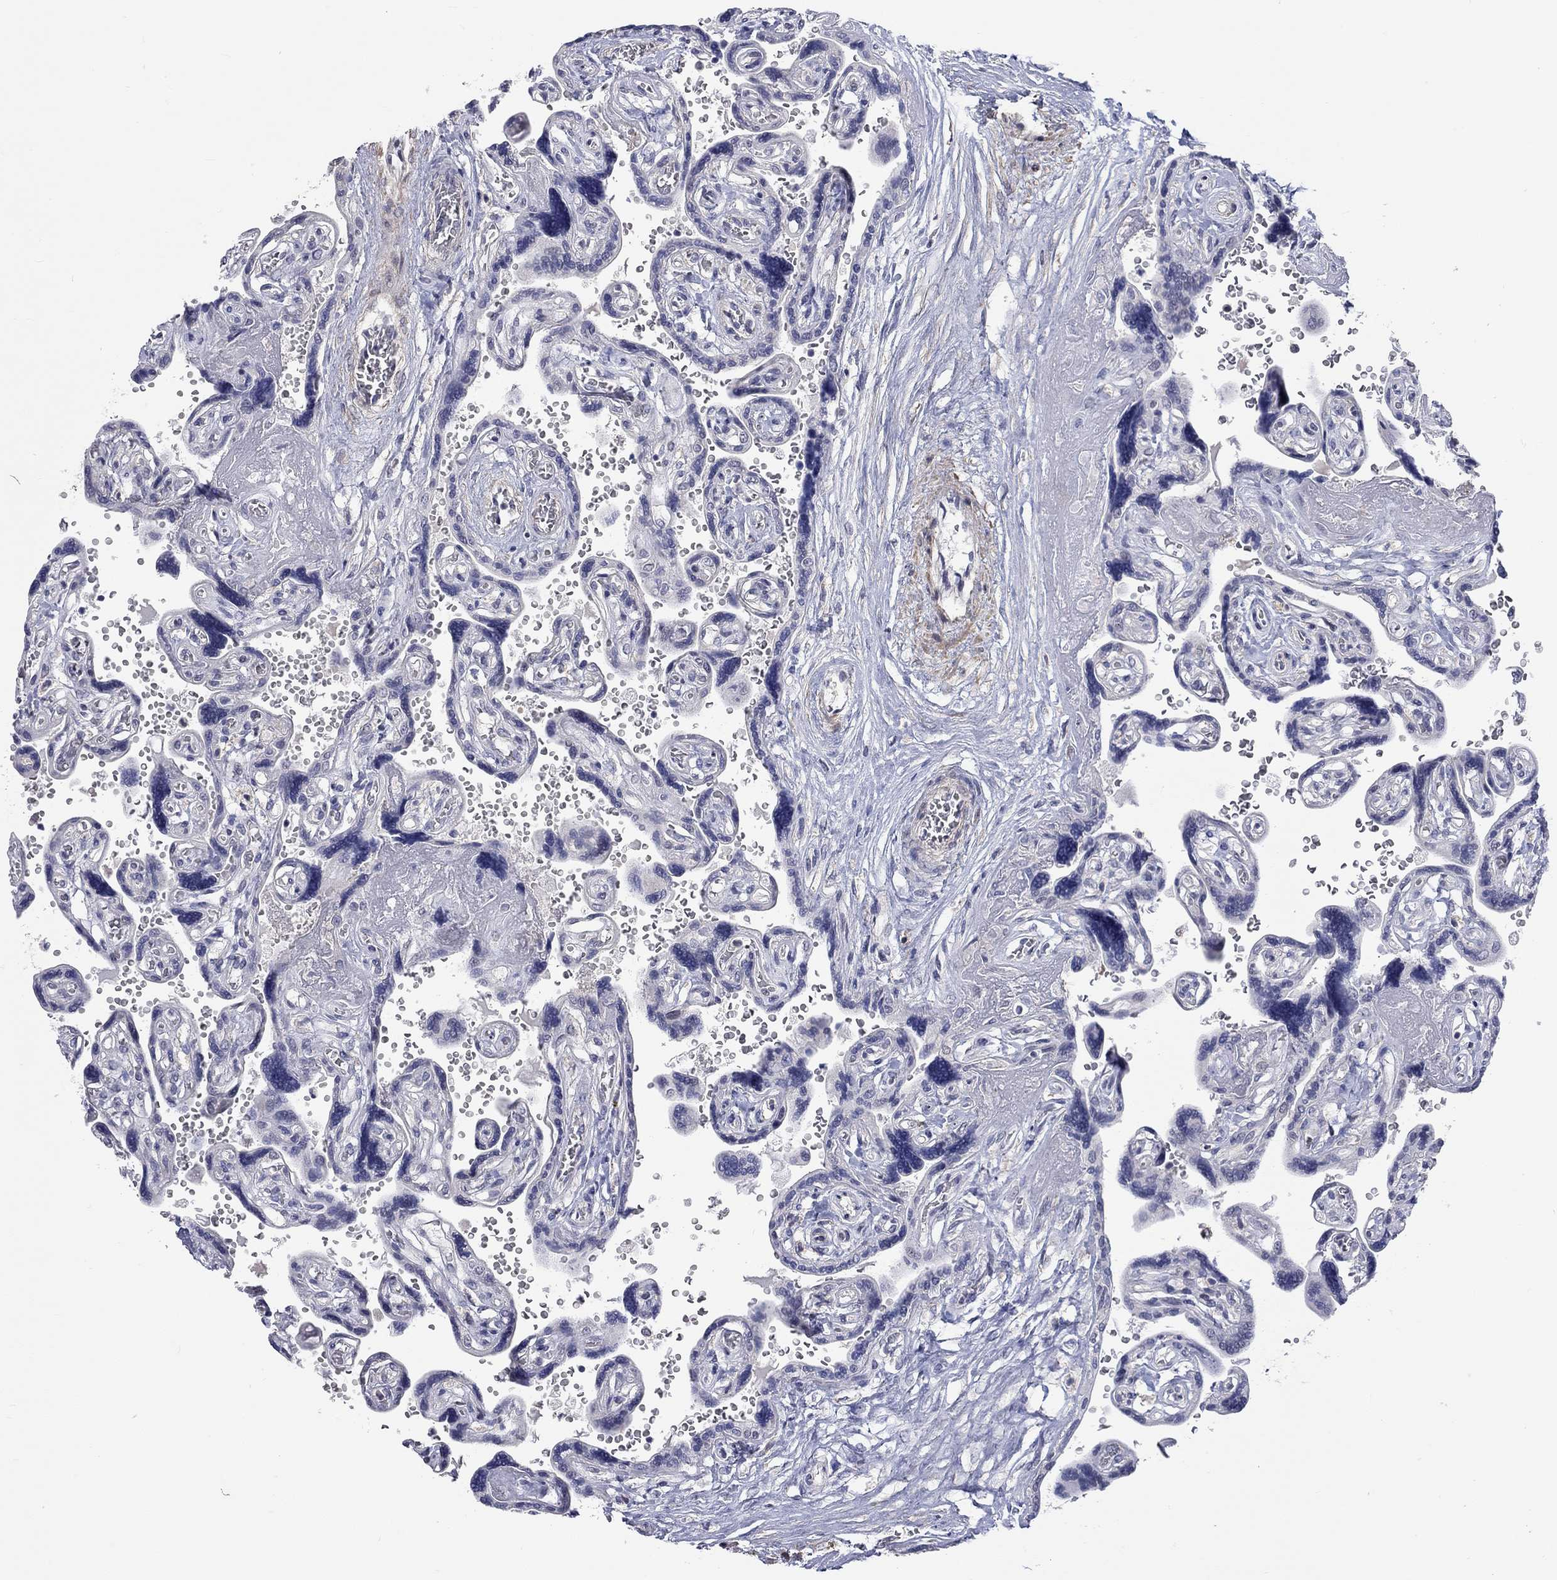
{"staining": {"intensity": "negative", "quantity": "none", "location": "none"}, "tissue": "placenta", "cell_type": "Decidual cells", "image_type": "normal", "snomed": [{"axis": "morphology", "description": "Normal tissue, NOS"}, {"axis": "topography", "description": "Placenta"}], "caption": "Decidual cells show no significant staining in benign placenta. (DAB IHC, high magnification).", "gene": "PCDHGA10", "patient": {"sex": "female", "age": 32}}